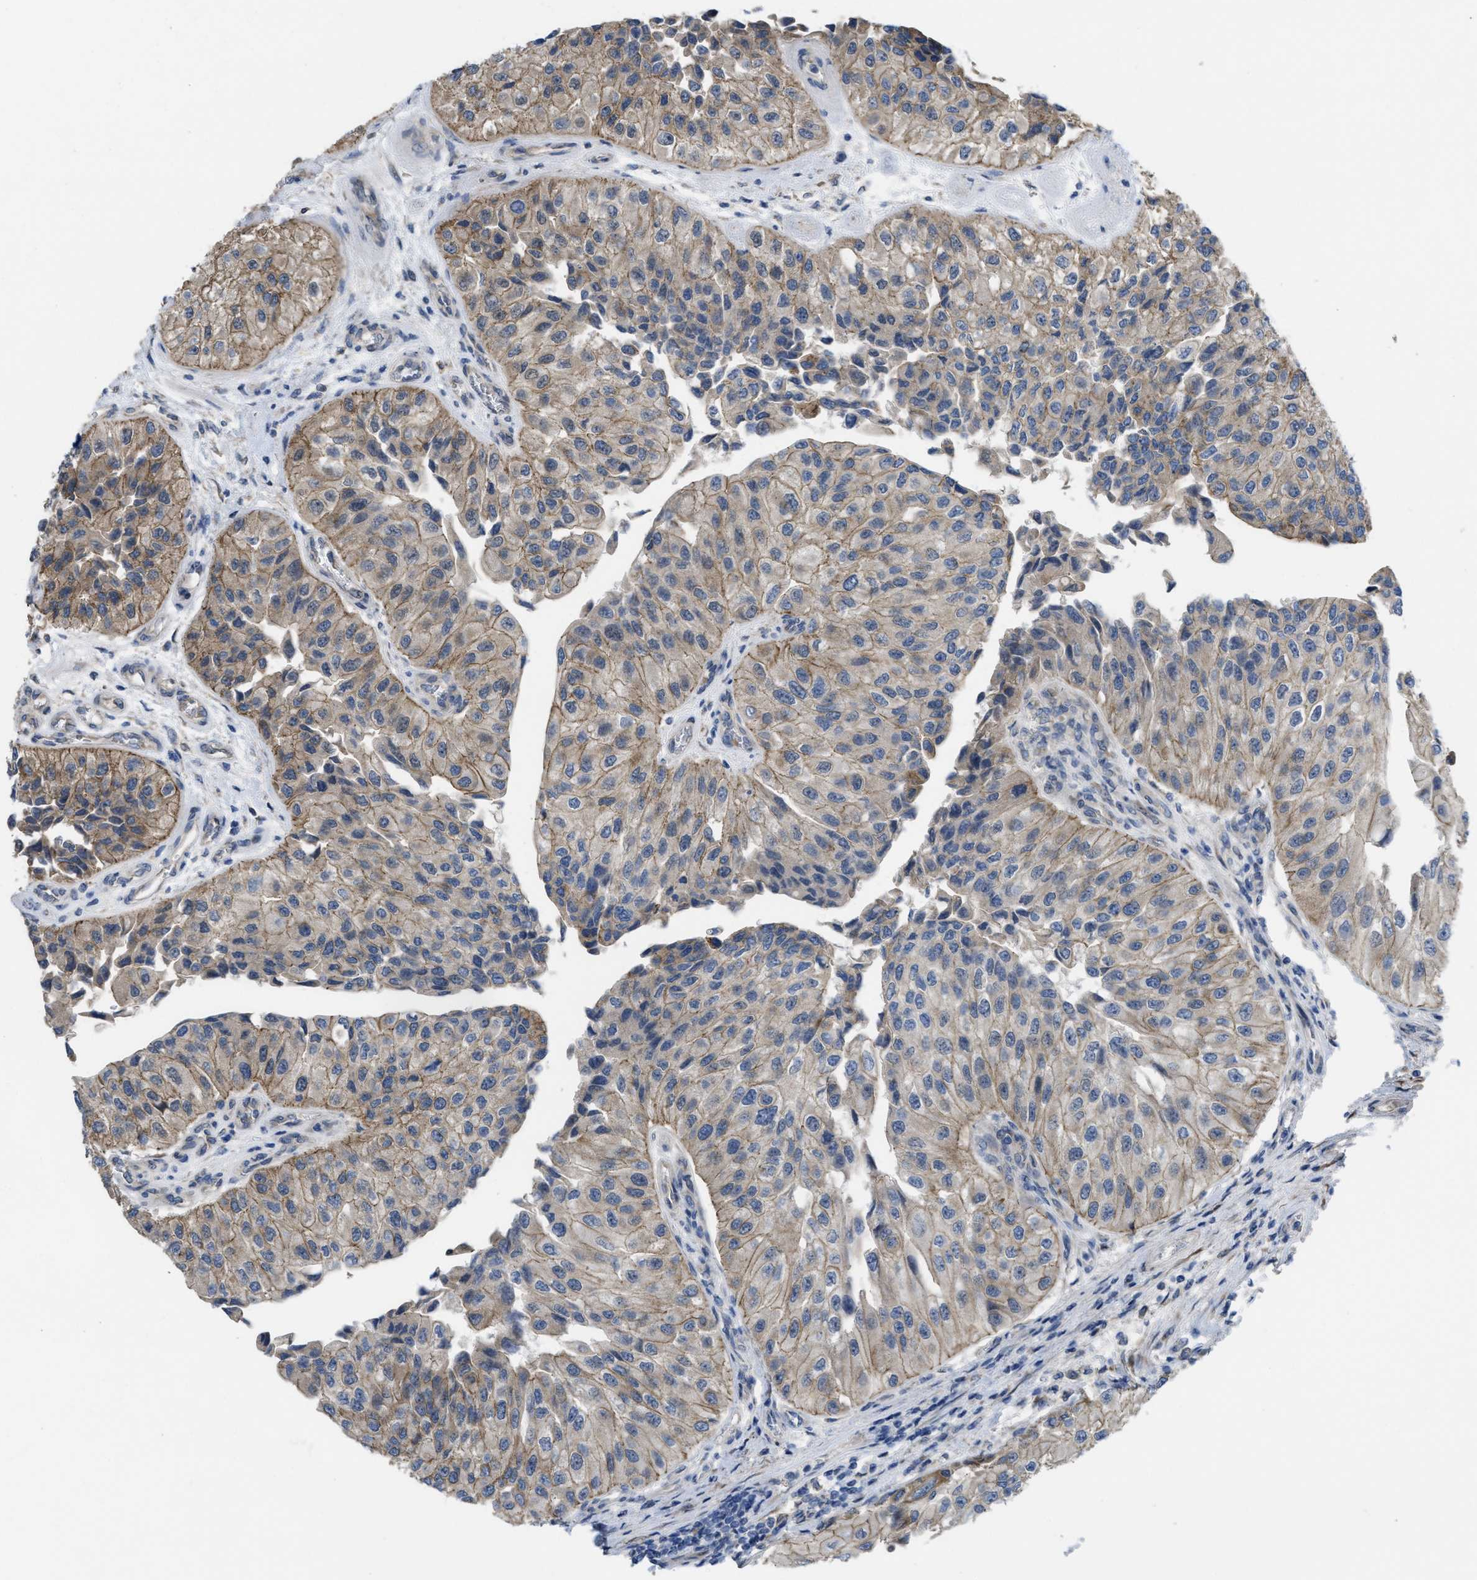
{"staining": {"intensity": "moderate", "quantity": ">75%", "location": "cytoplasmic/membranous"}, "tissue": "urothelial cancer", "cell_type": "Tumor cells", "image_type": "cancer", "snomed": [{"axis": "morphology", "description": "Urothelial carcinoma, High grade"}, {"axis": "topography", "description": "Kidney"}, {"axis": "topography", "description": "Urinary bladder"}], "caption": "IHC photomicrograph of urothelial cancer stained for a protein (brown), which displays medium levels of moderate cytoplasmic/membranous expression in about >75% of tumor cells.", "gene": "CDPF1", "patient": {"sex": "male", "age": 77}}